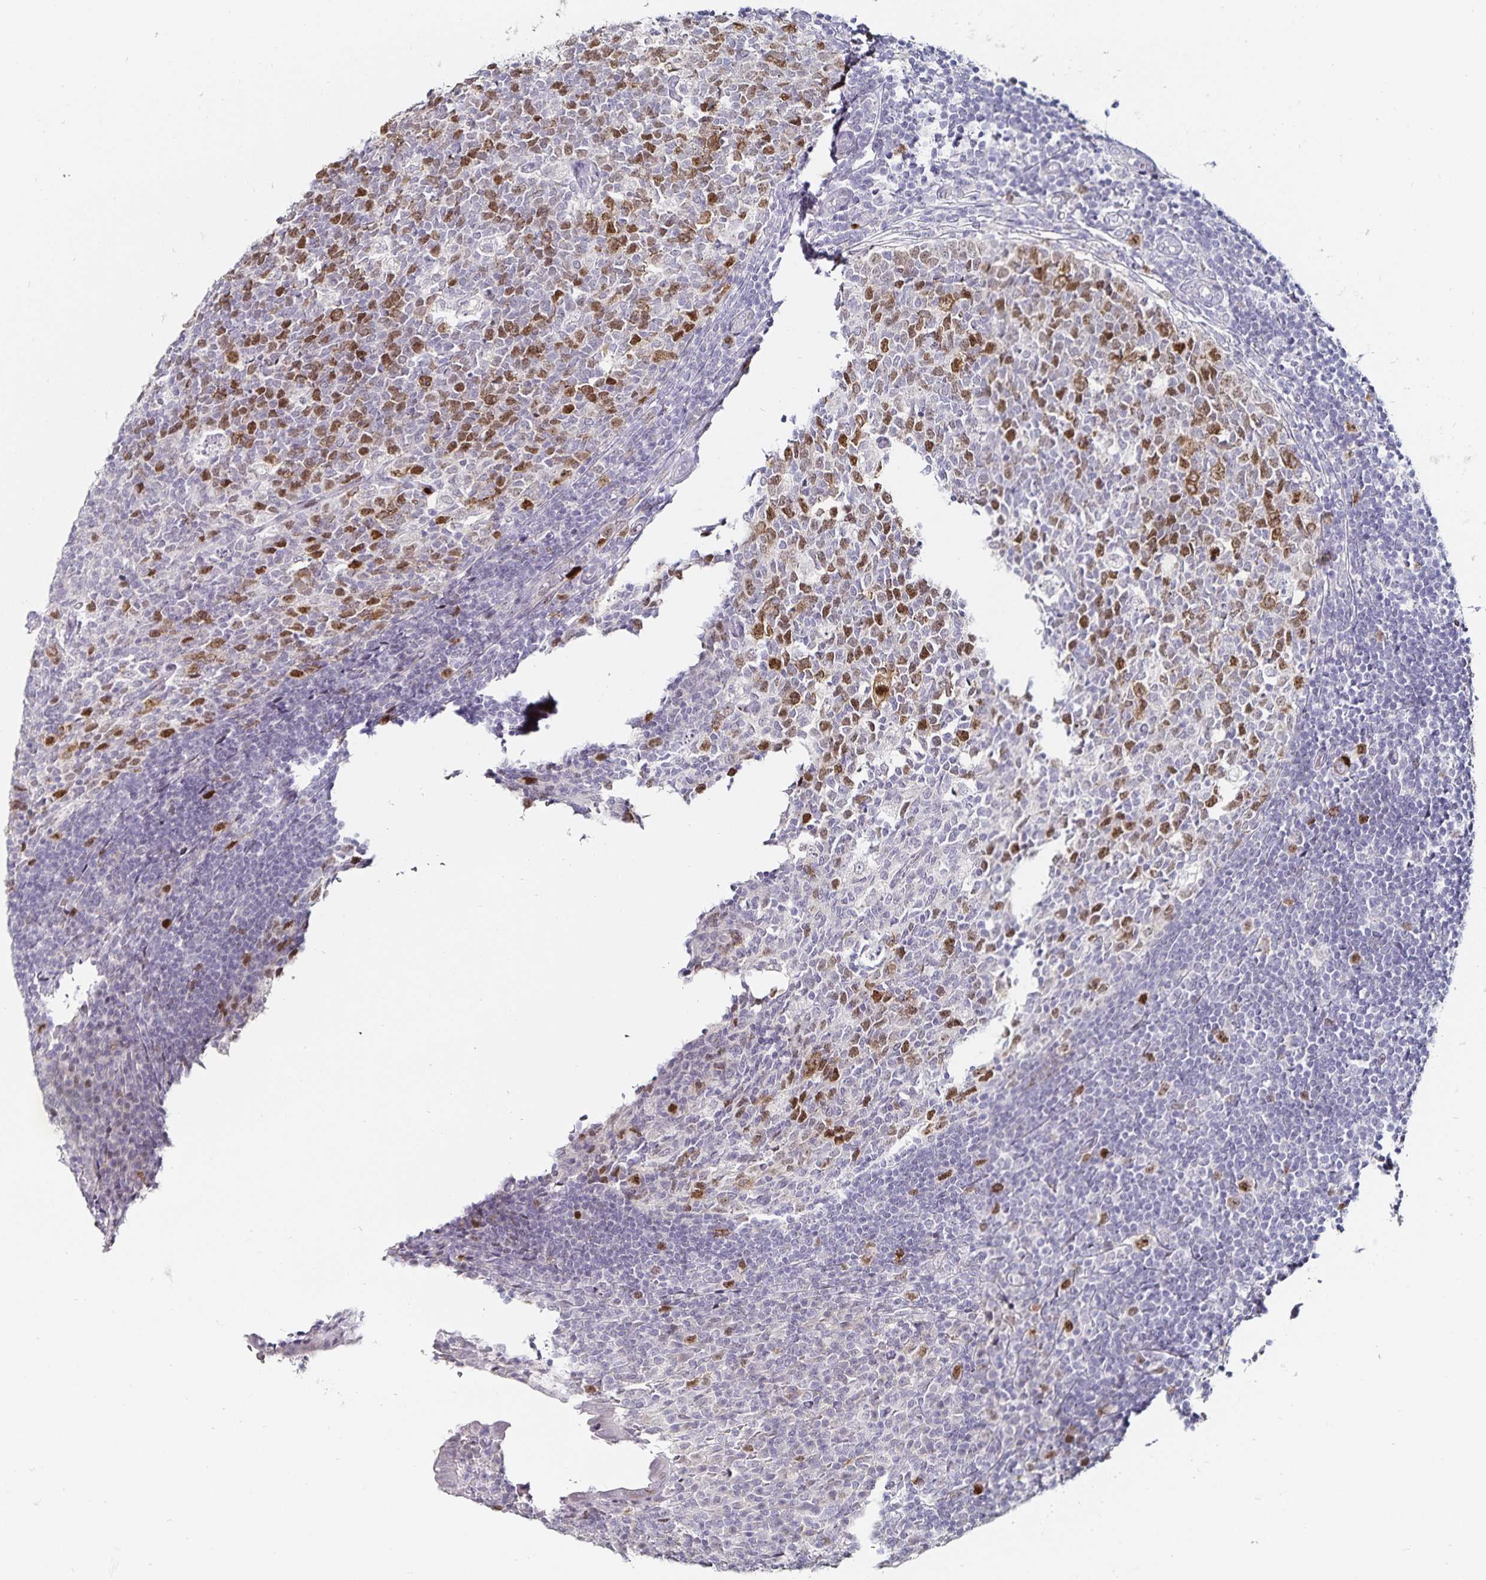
{"staining": {"intensity": "strong", "quantity": "<25%", "location": "nuclear"}, "tissue": "appendix", "cell_type": "Glandular cells", "image_type": "normal", "snomed": [{"axis": "morphology", "description": "Normal tissue, NOS"}, {"axis": "topography", "description": "Appendix"}], "caption": "A medium amount of strong nuclear staining is identified in about <25% of glandular cells in normal appendix. (DAB IHC, brown staining for protein, blue staining for nuclei).", "gene": "ANLN", "patient": {"sex": "male", "age": 18}}